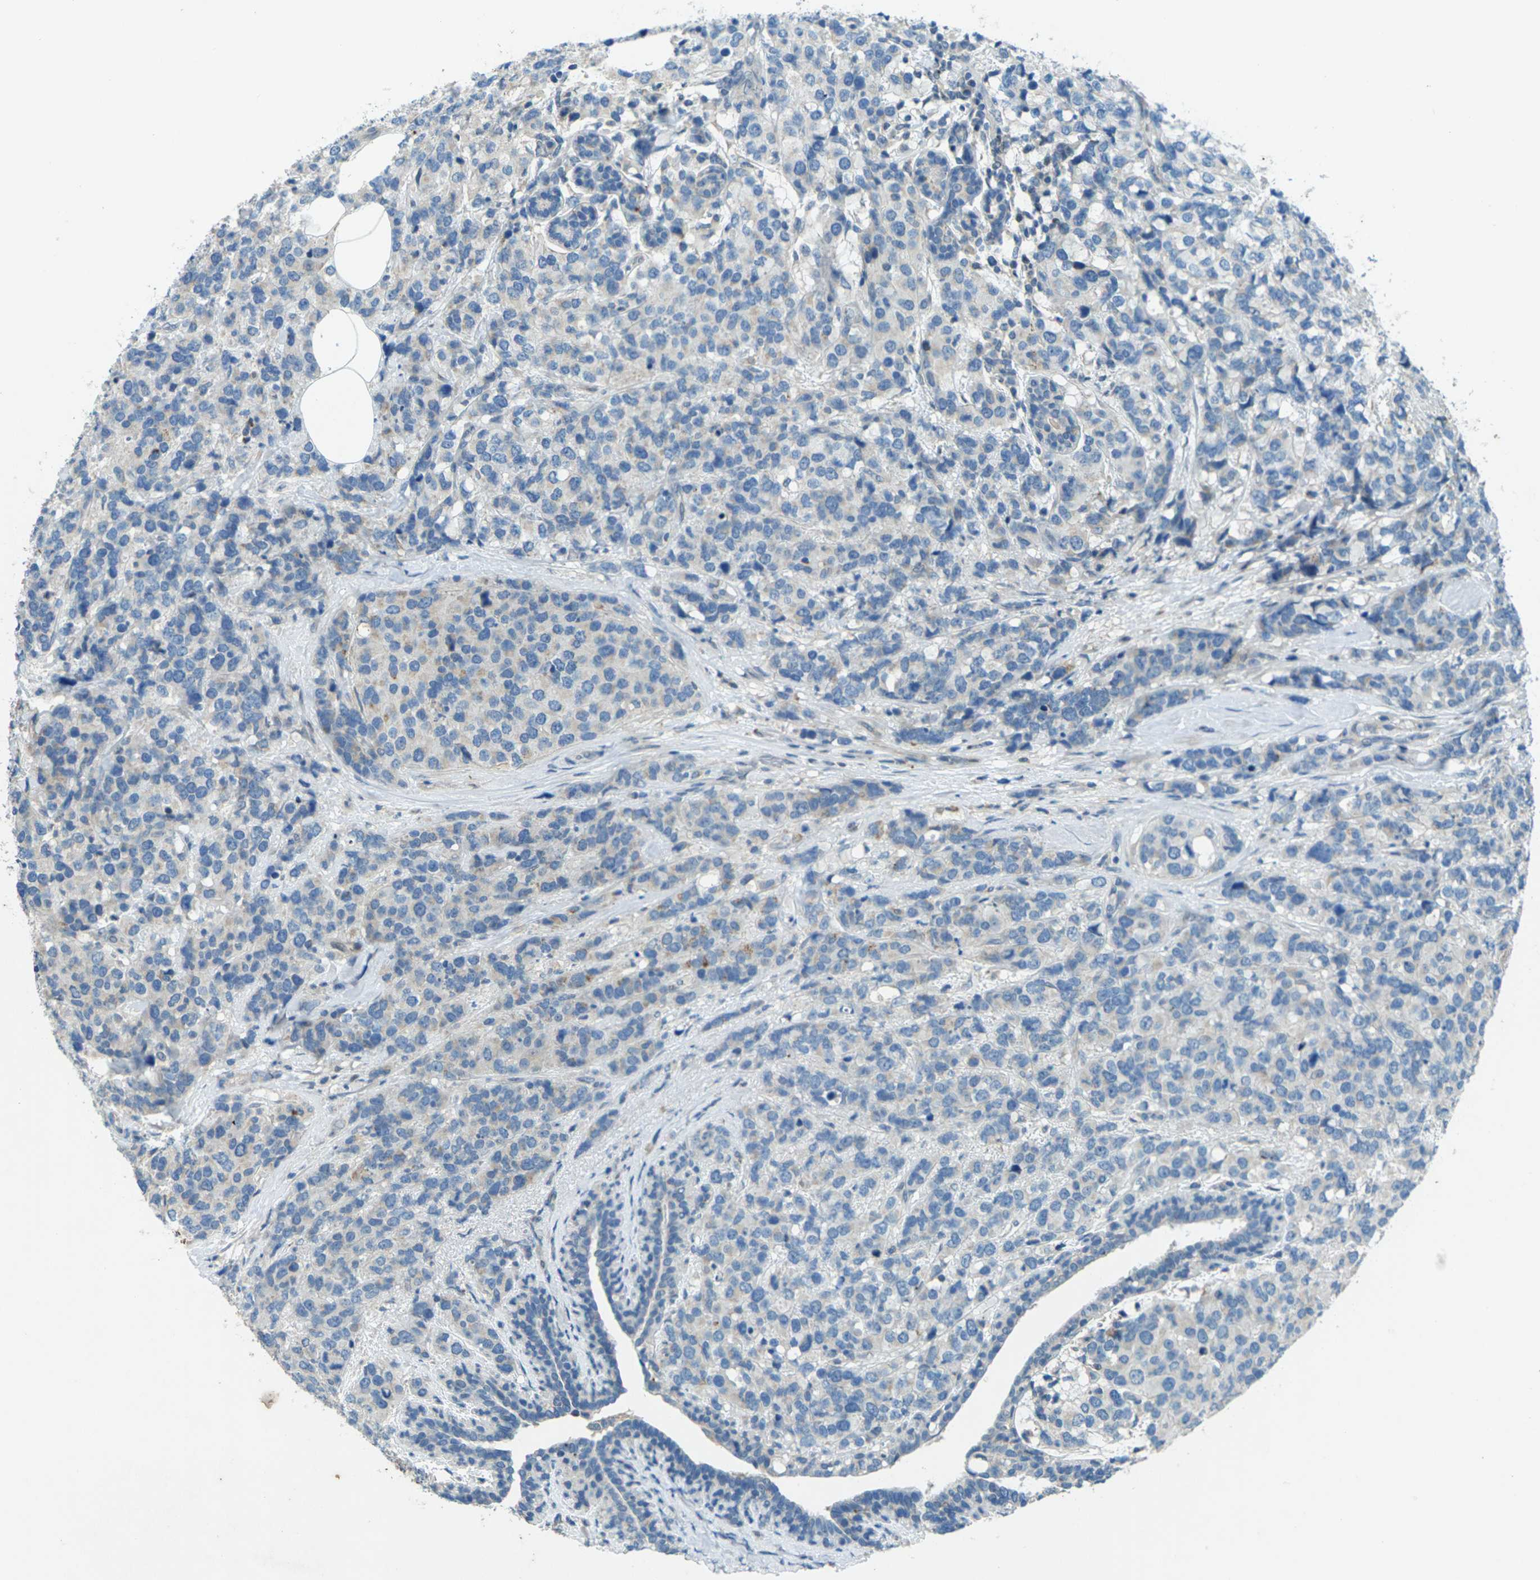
{"staining": {"intensity": "moderate", "quantity": "<25%", "location": "cytoplasmic/membranous"}, "tissue": "breast cancer", "cell_type": "Tumor cells", "image_type": "cancer", "snomed": [{"axis": "morphology", "description": "Lobular carcinoma"}, {"axis": "topography", "description": "Breast"}], "caption": "Breast cancer stained with IHC displays moderate cytoplasmic/membranous positivity in about <25% of tumor cells.", "gene": "SIGLEC14", "patient": {"sex": "female", "age": 59}}